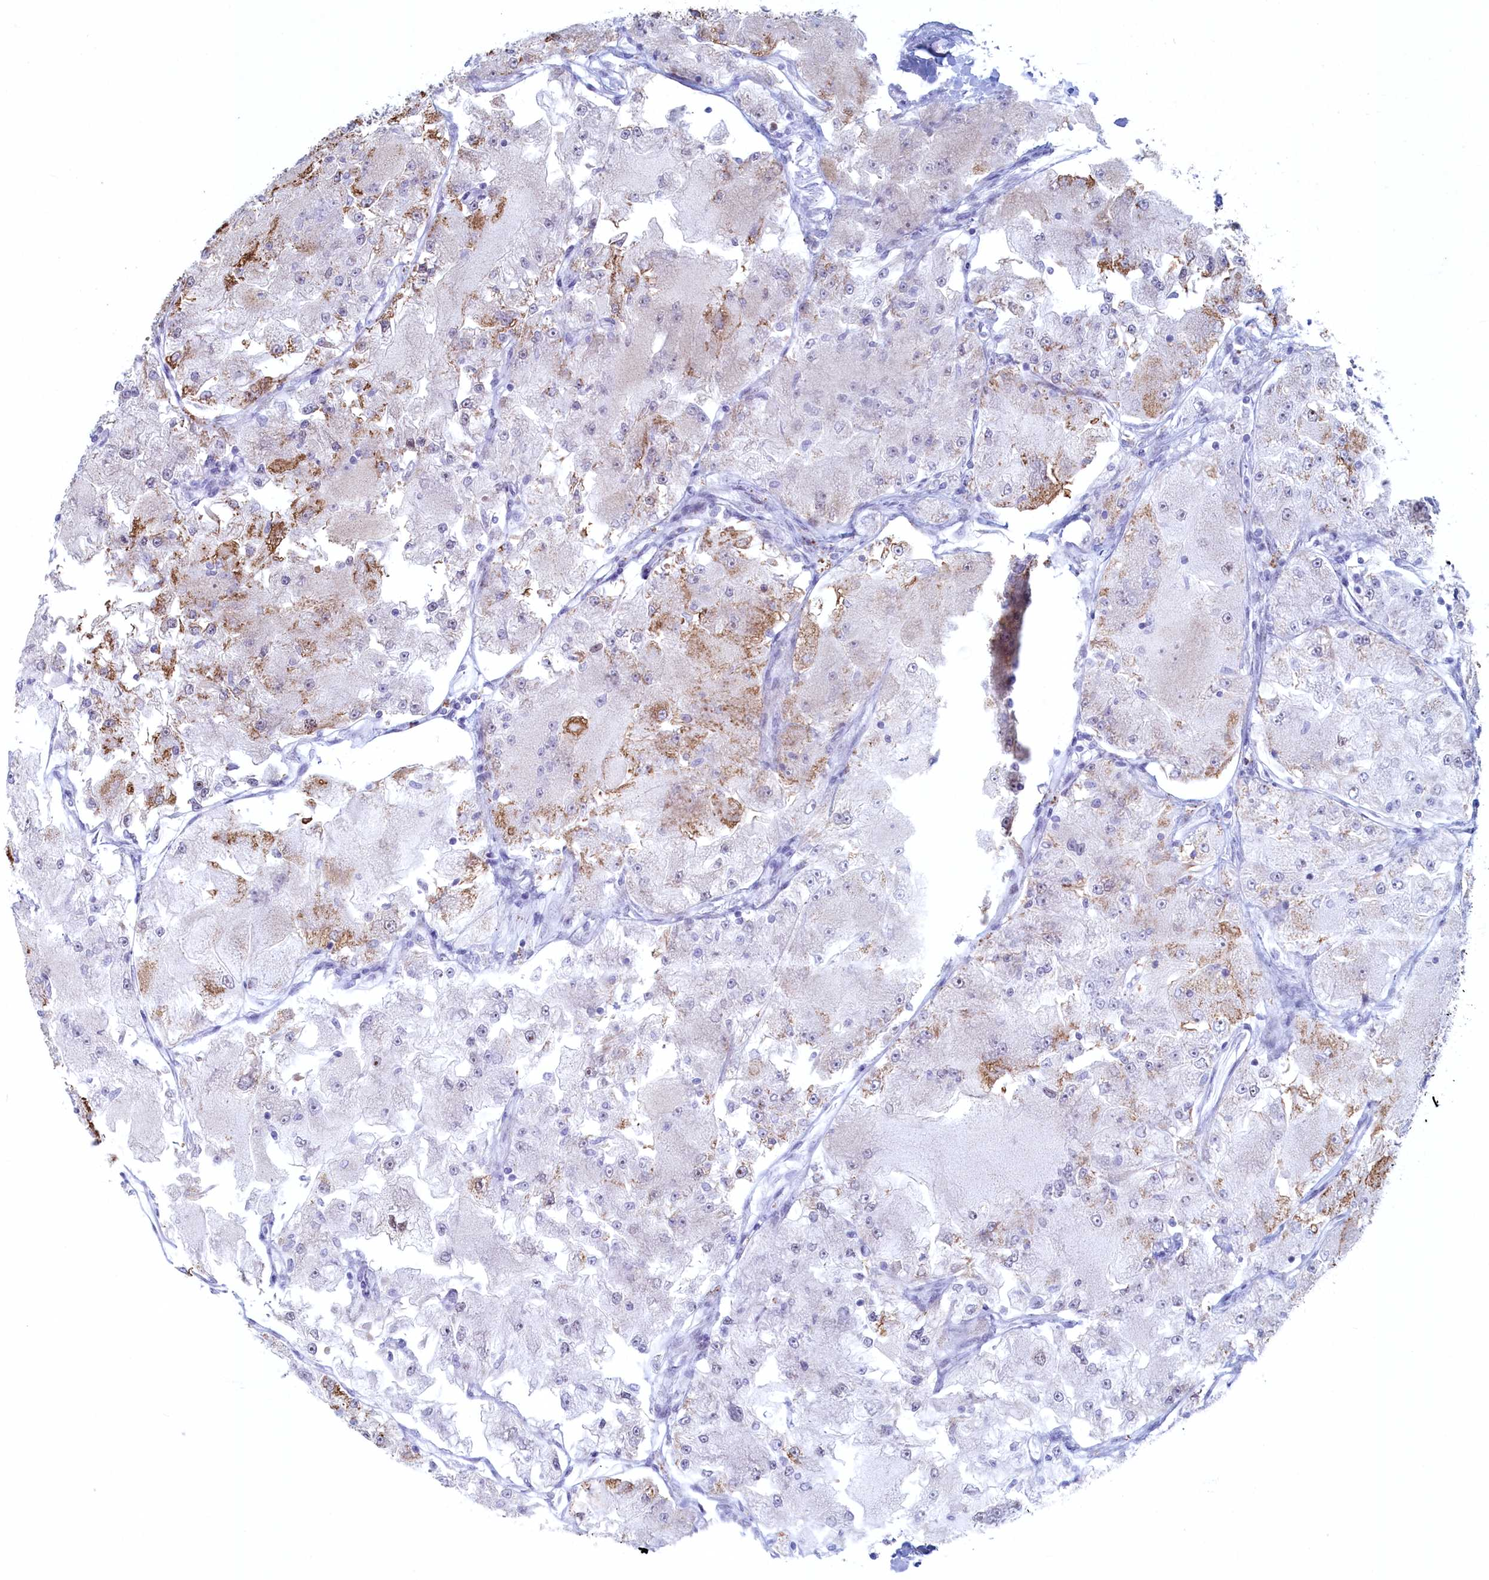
{"staining": {"intensity": "moderate", "quantity": "<25%", "location": "cytoplasmic/membranous"}, "tissue": "renal cancer", "cell_type": "Tumor cells", "image_type": "cancer", "snomed": [{"axis": "morphology", "description": "Adenocarcinoma, NOS"}, {"axis": "topography", "description": "Kidney"}], "caption": "Tumor cells demonstrate low levels of moderate cytoplasmic/membranous positivity in approximately <25% of cells in renal adenocarcinoma. The staining was performed using DAB to visualize the protein expression in brown, while the nuclei were stained in blue with hematoxylin (Magnification: 20x).", "gene": "WDR76", "patient": {"sex": "female", "age": 72}}